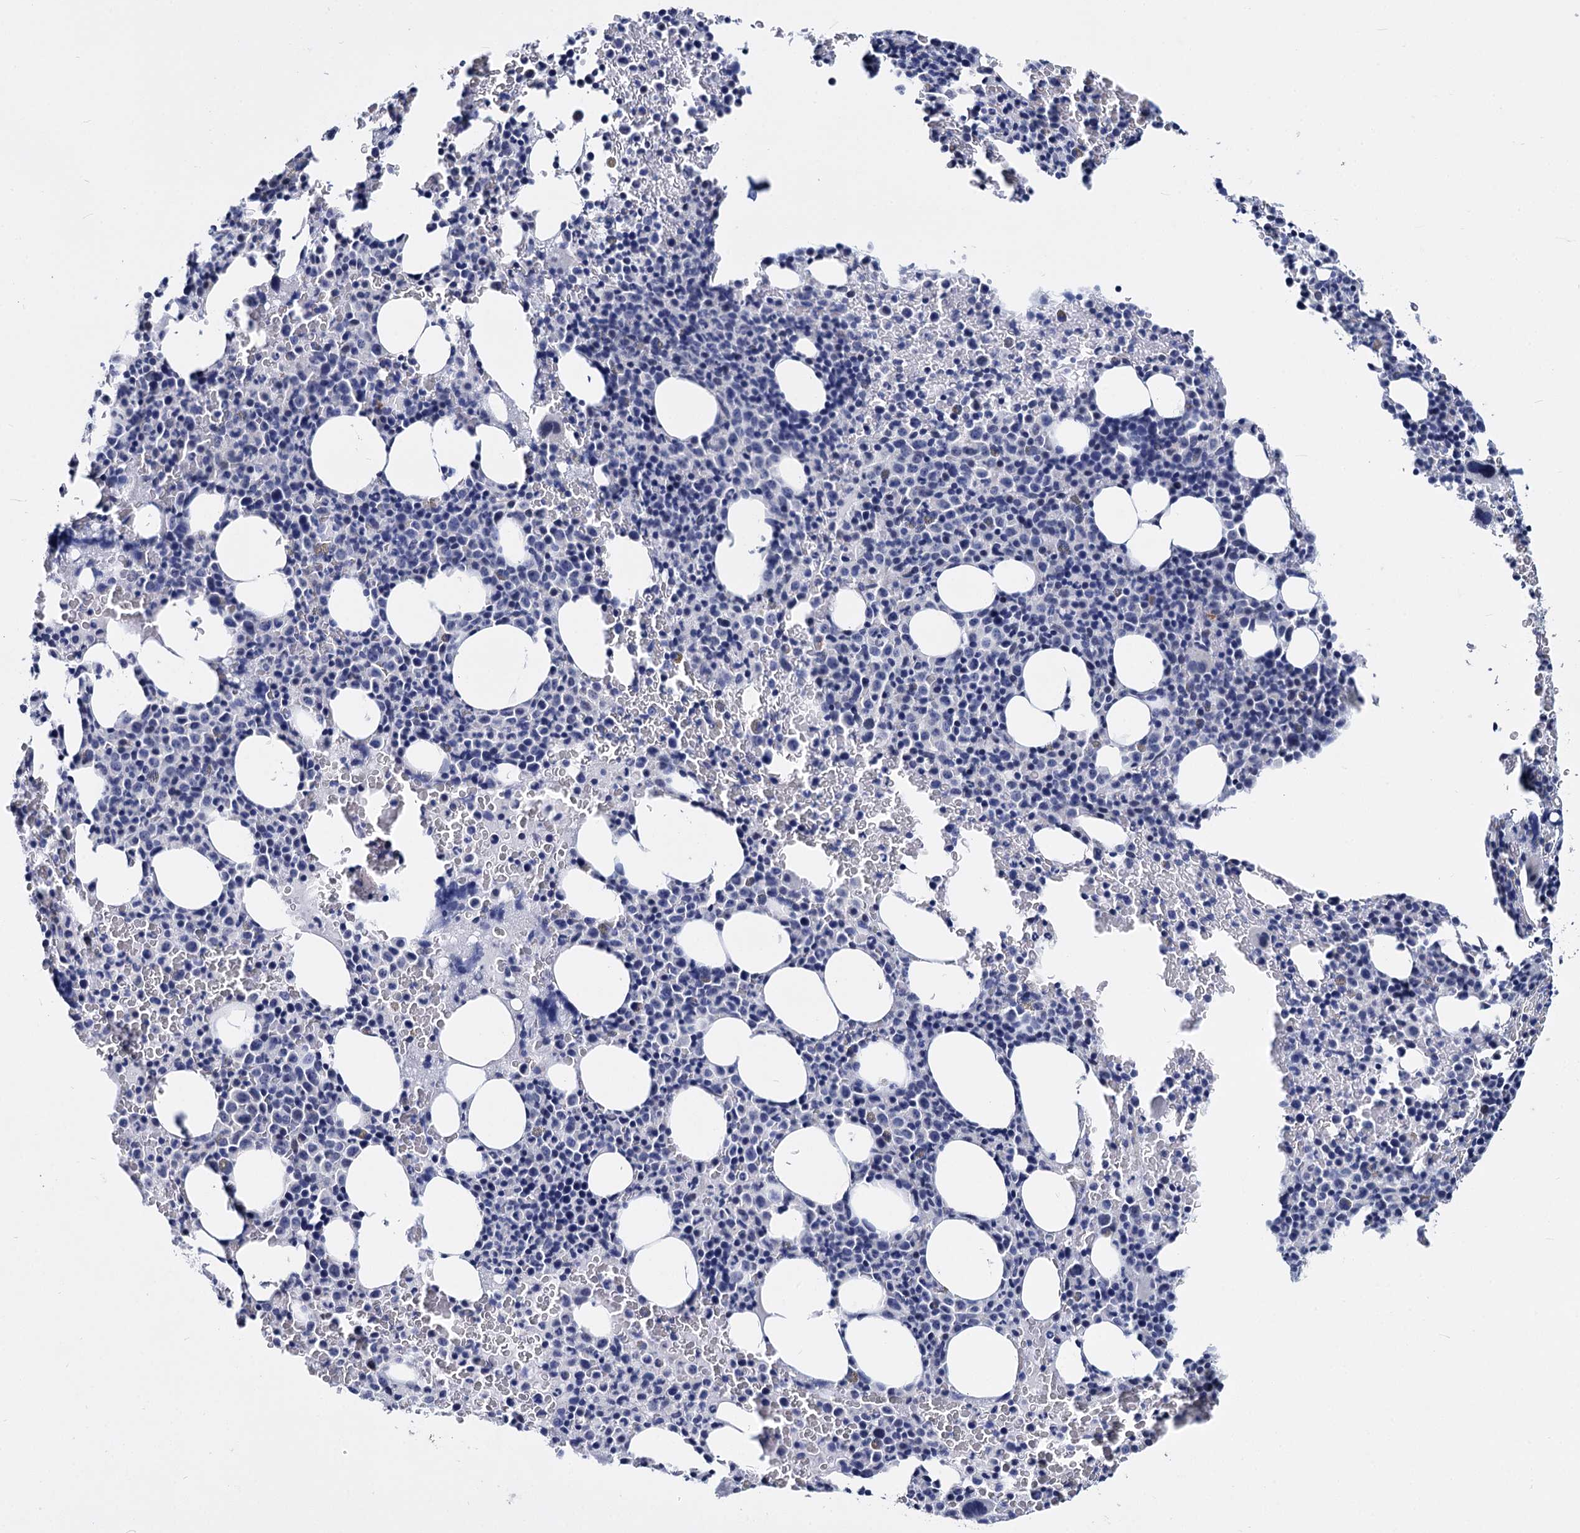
{"staining": {"intensity": "negative", "quantity": "none", "location": "none"}, "tissue": "bone marrow", "cell_type": "Hematopoietic cells", "image_type": "normal", "snomed": [{"axis": "morphology", "description": "Normal tissue, NOS"}, {"axis": "topography", "description": "Bone marrow"}], "caption": "Immunohistochemistry of benign human bone marrow reveals no positivity in hematopoietic cells.", "gene": "MAGEA4", "patient": {"sex": "female", "age": 54}}